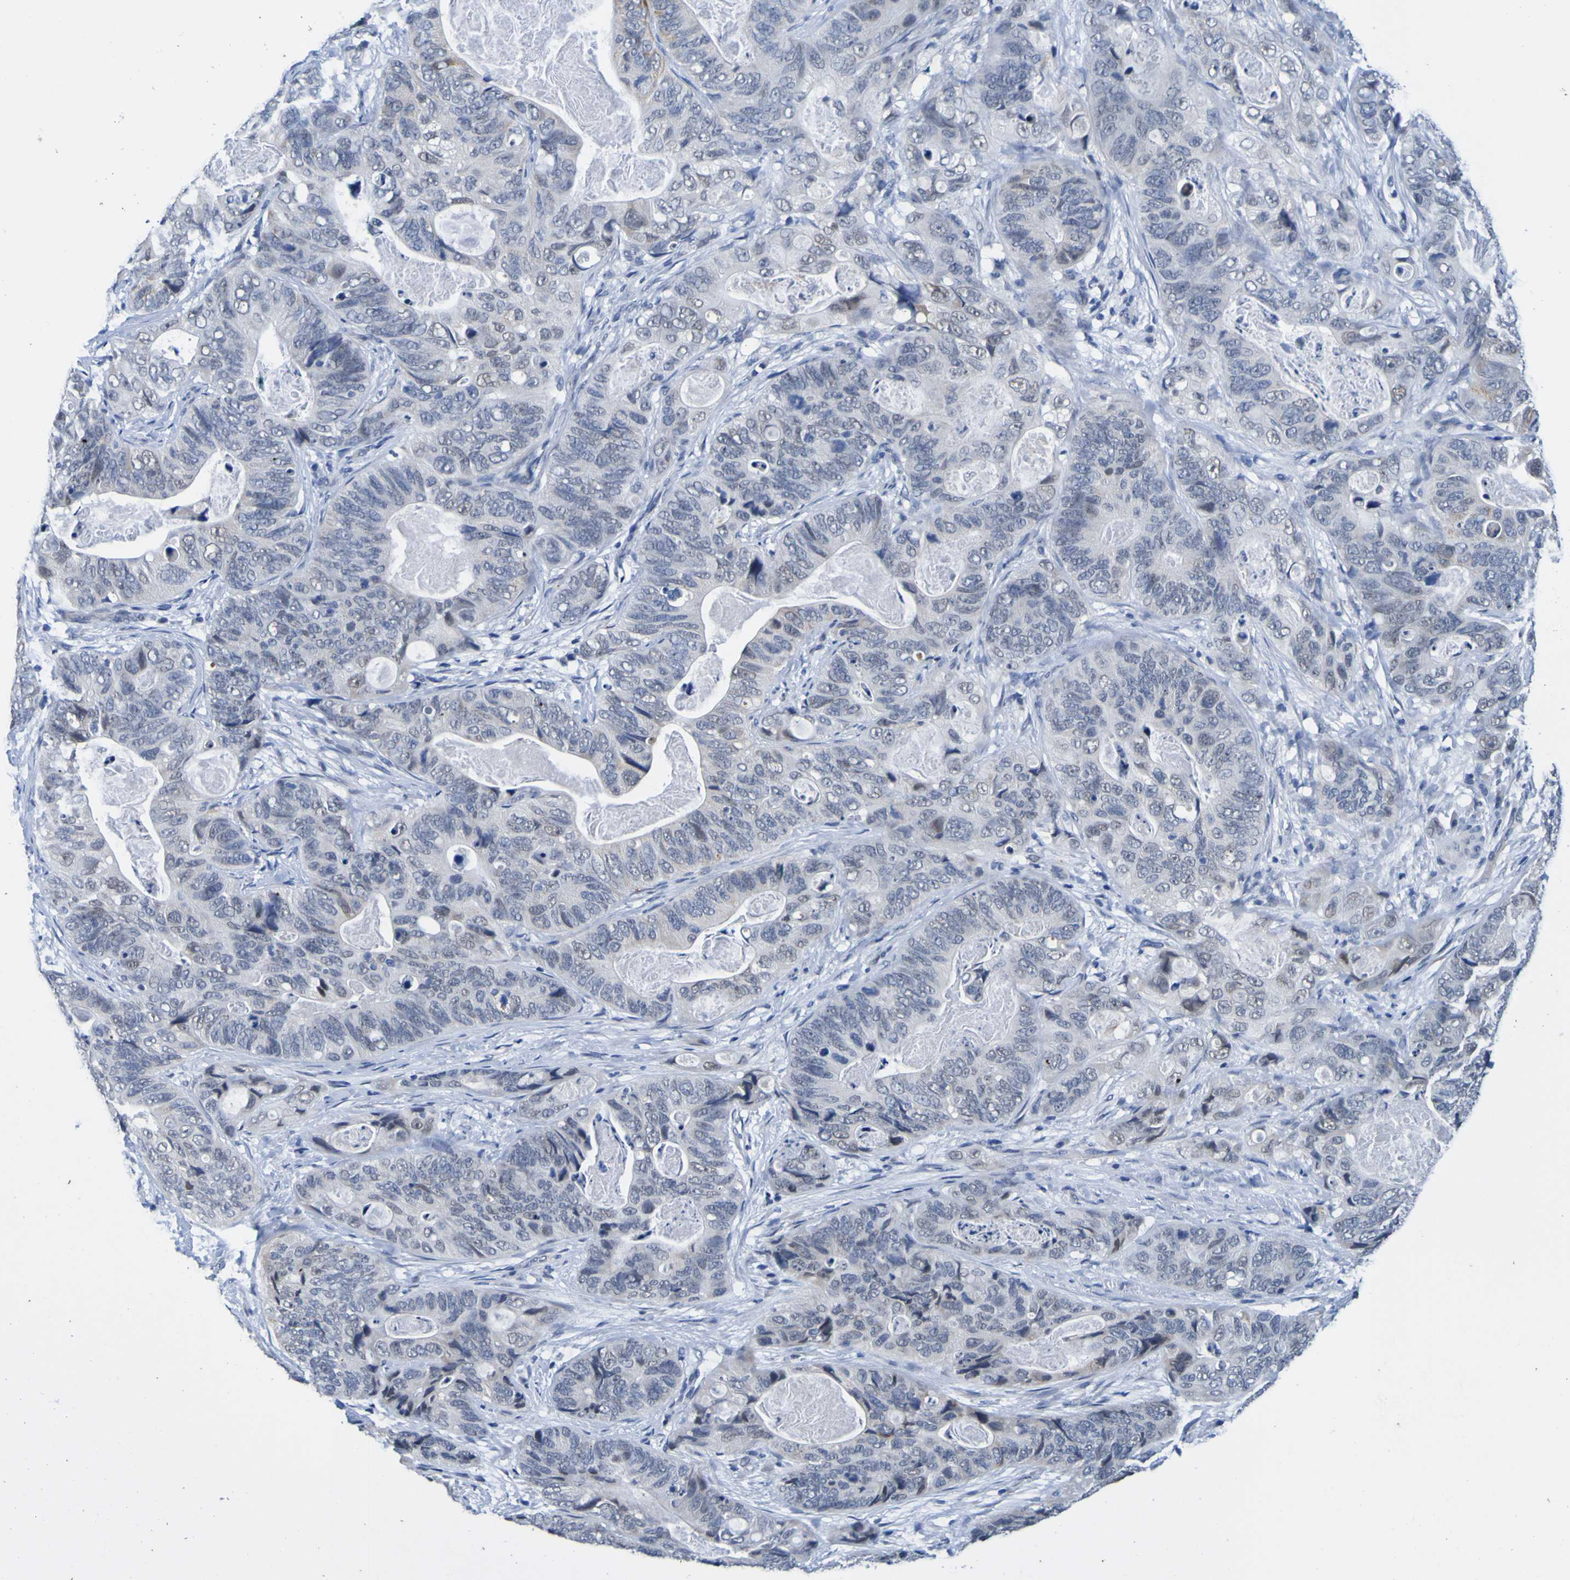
{"staining": {"intensity": "negative", "quantity": "none", "location": "none"}, "tissue": "stomach cancer", "cell_type": "Tumor cells", "image_type": "cancer", "snomed": [{"axis": "morphology", "description": "Adenocarcinoma, NOS"}, {"axis": "topography", "description": "Stomach"}], "caption": "This is an IHC micrograph of stomach adenocarcinoma. There is no positivity in tumor cells.", "gene": "VMA21", "patient": {"sex": "female", "age": 89}}